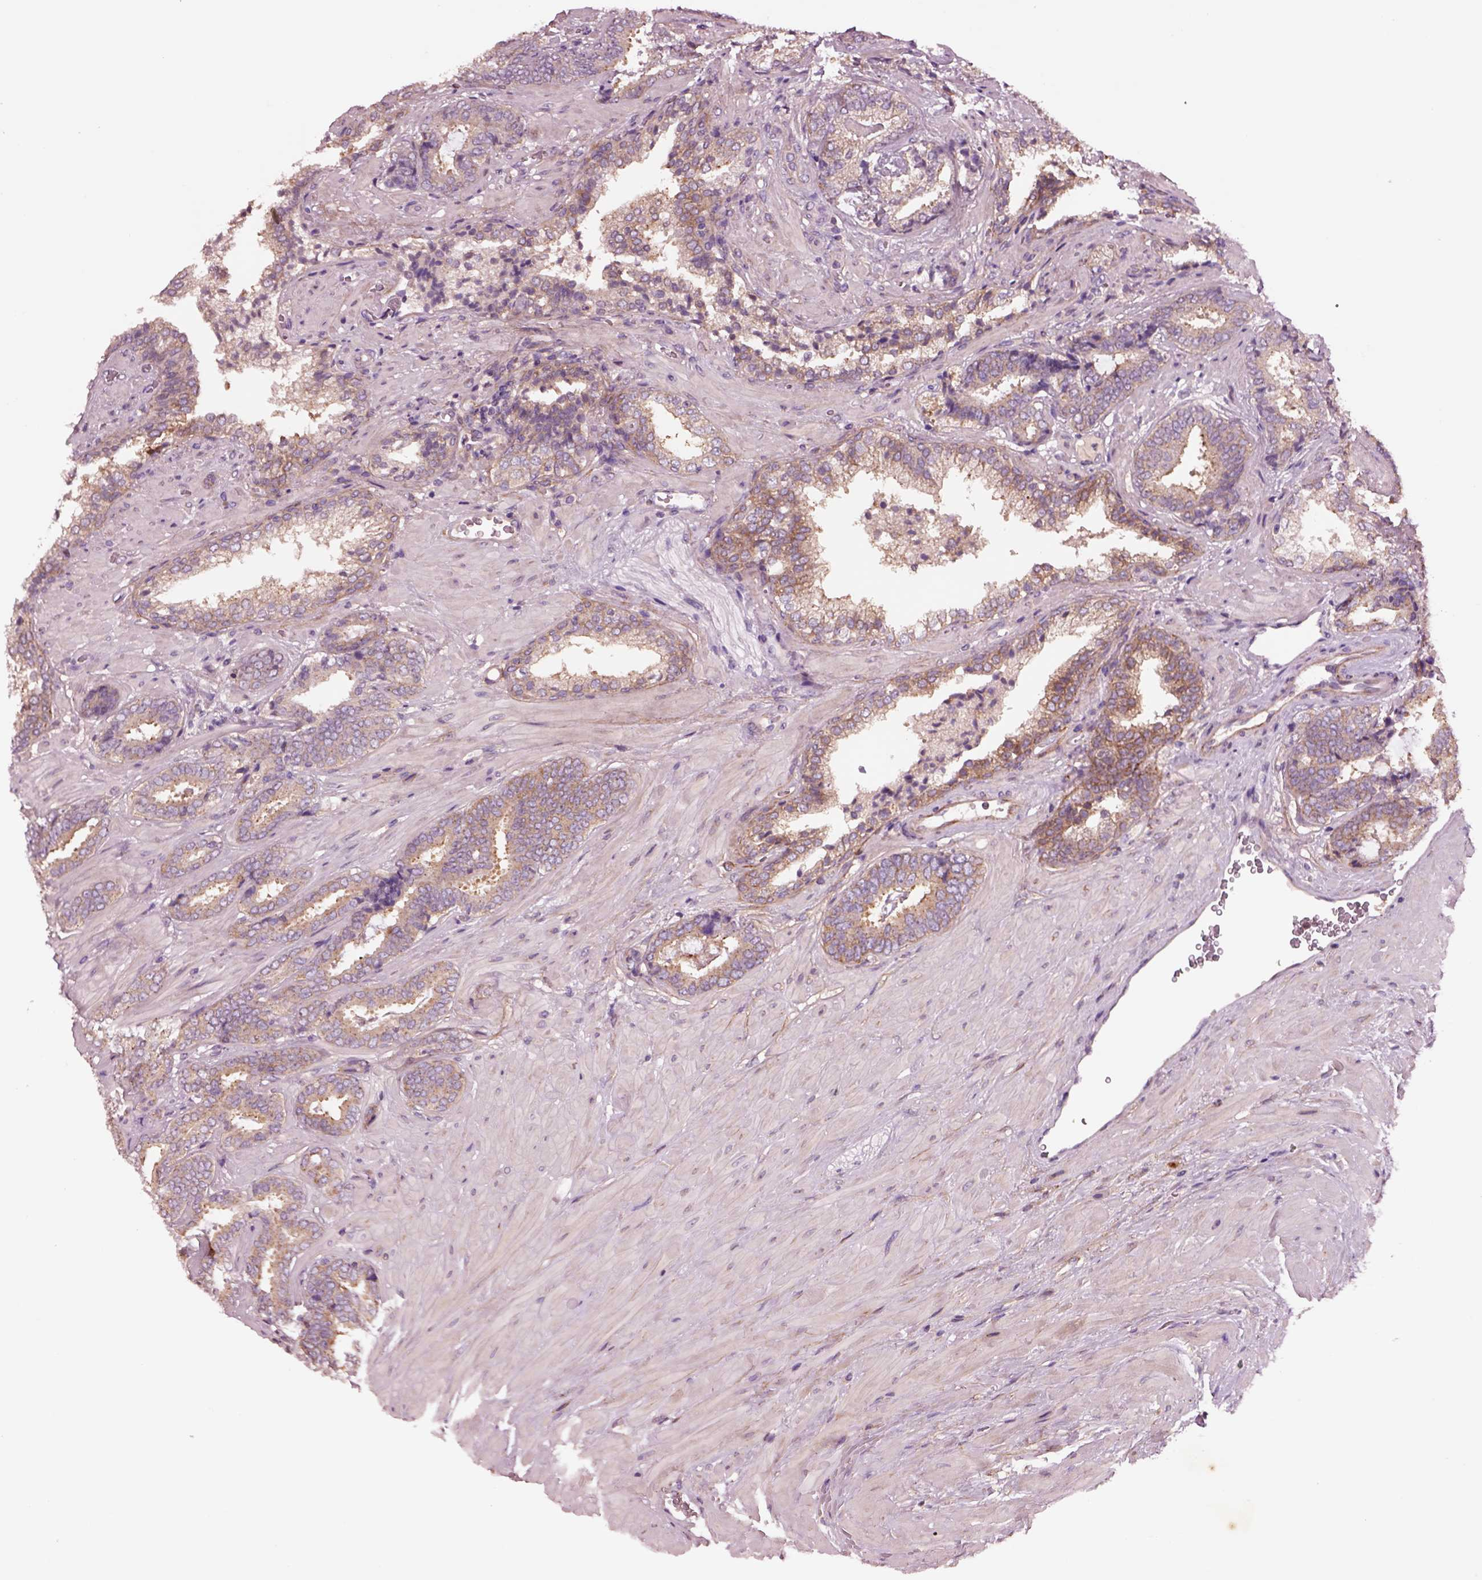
{"staining": {"intensity": "weak", "quantity": ">75%", "location": "cytoplasmic/membranous"}, "tissue": "prostate cancer", "cell_type": "Tumor cells", "image_type": "cancer", "snomed": [{"axis": "morphology", "description": "Adenocarcinoma, Low grade"}, {"axis": "topography", "description": "Prostate"}], "caption": "Low-grade adenocarcinoma (prostate) stained with a brown dye shows weak cytoplasmic/membranous positive positivity in about >75% of tumor cells.", "gene": "SEC23A", "patient": {"sex": "male", "age": 61}}